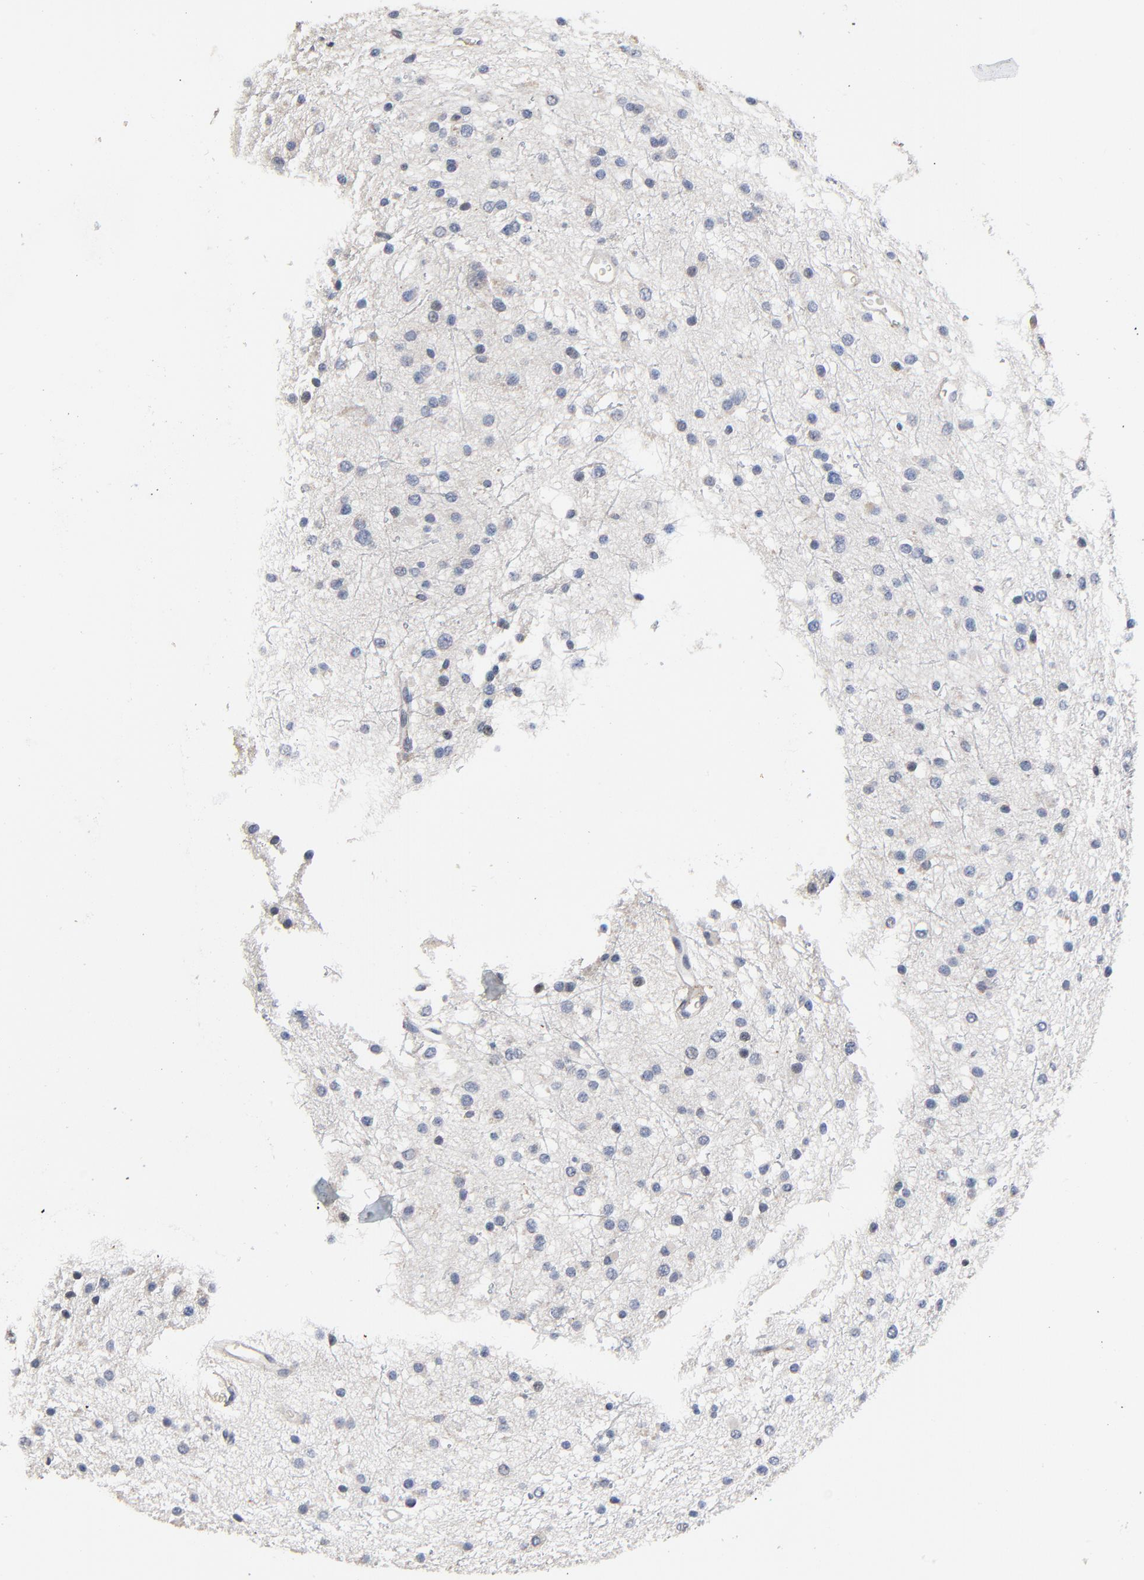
{"staining": {"intensity": "negative", "quantity": "none", "location": "none"}, "tissue": "glioma", "cell_type": "Tumor cells", "image_type": "cancer", "snomed": [{"axis": "morphology", "description": "Glioma, malignant, Low grade"}, {"axis": "topography", "description": "Brain"}], "caption": "This is an immunohistochemistry (IHC) histopathology image of human malignant low-grade glioma. There is no expression in tumor cells.", "gene": "SKAP1", "patient": {"sex": "female", "age": 36}}